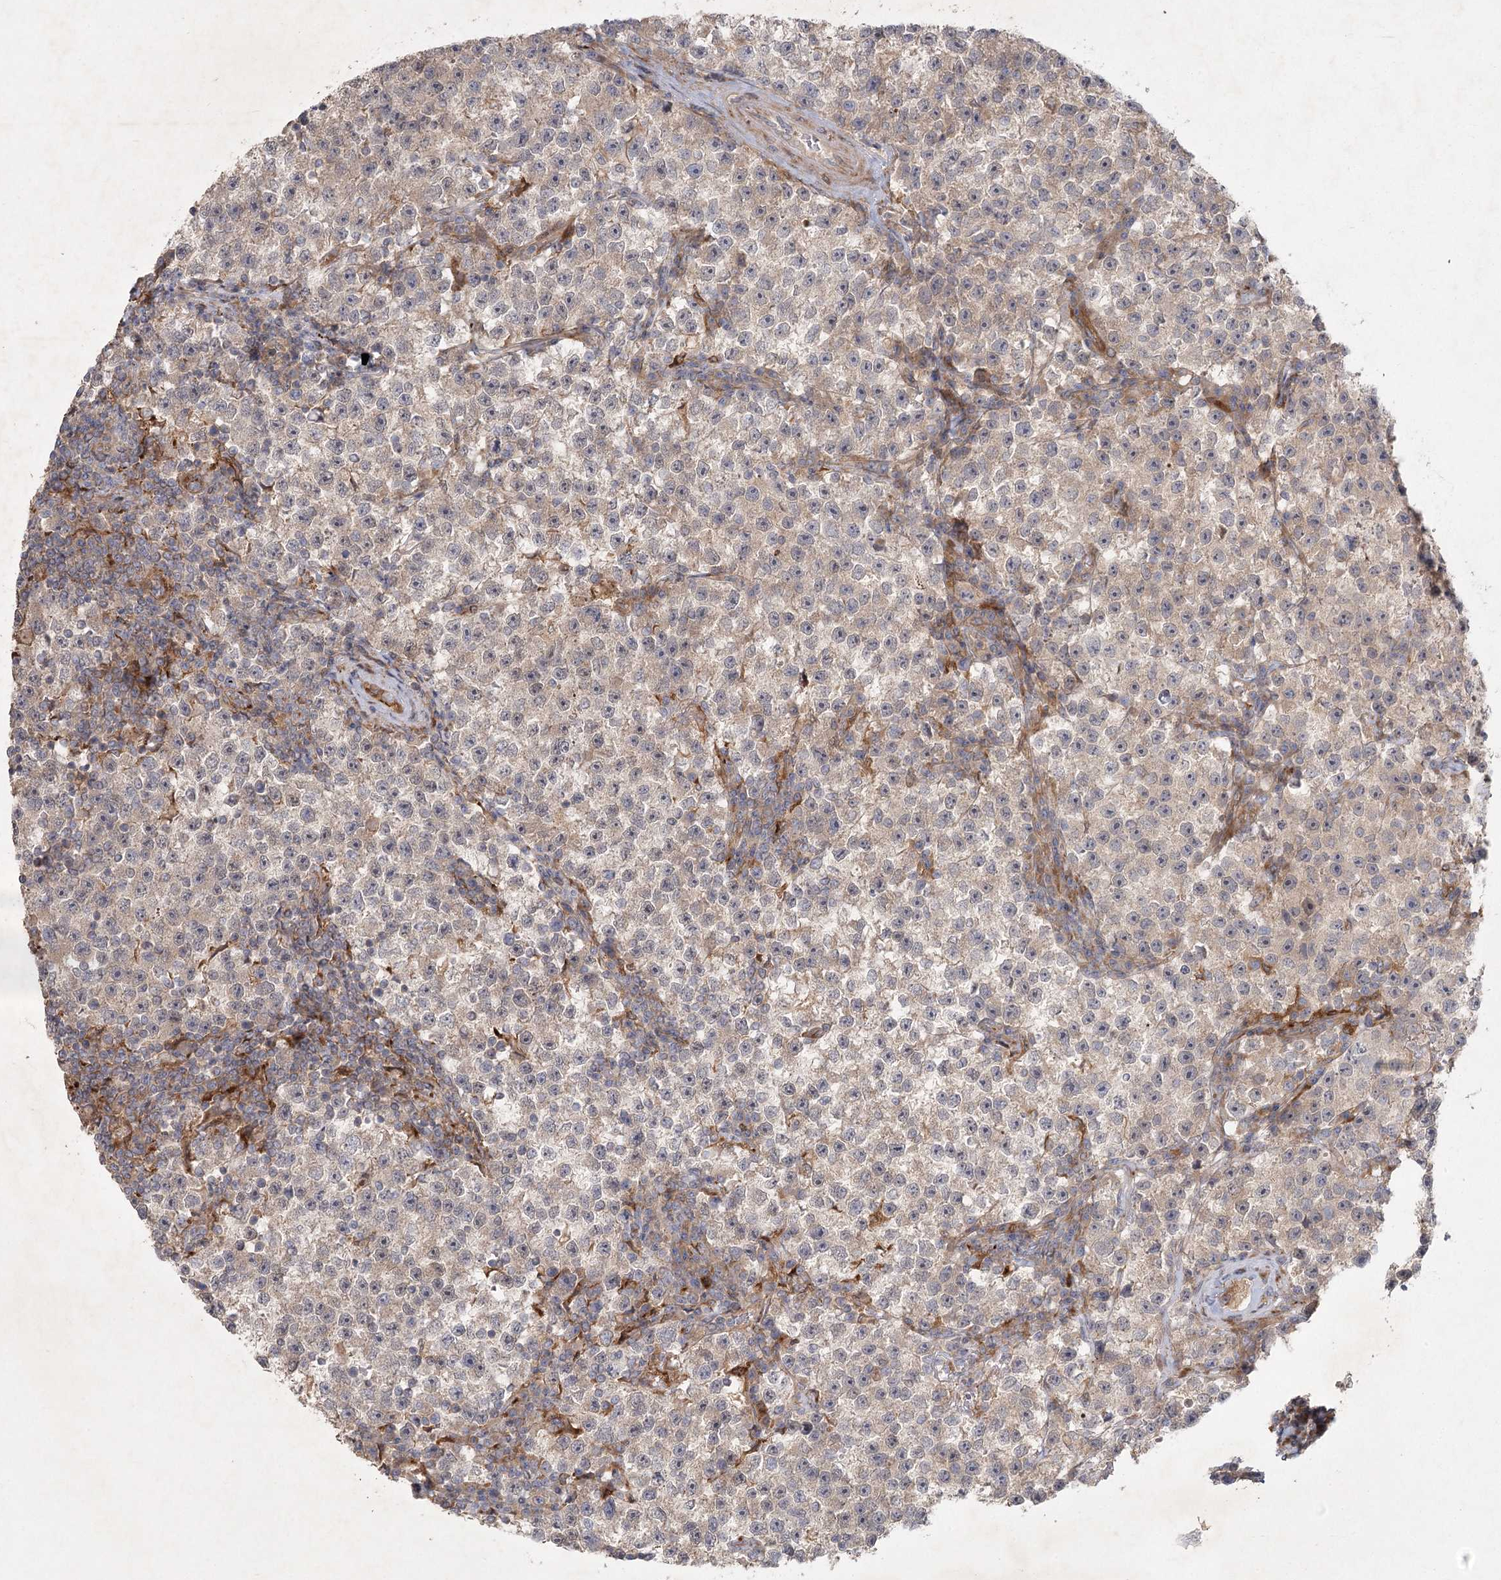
{"staining": {"intensity": "weak", "quantity": "25%-75%", "location": "cytoplasmic/membranous"}, "tissue": "testis cancer", "cell_type": "Tumor cells", "image_type": "cancer", "snomed": [{"axis": "morphology", "description": "Seminoma, NOS"}, {"axis": "topography", "description": "Testis"}], "caption": "Testis seminoma stained with DAB IHC exhibits low levels of weak cytoplasmic/membranous staining in approximately 25%-75% of tumor cells.", "gene": "FAM110C", "patient": {"sex": "male", "age": 22}}